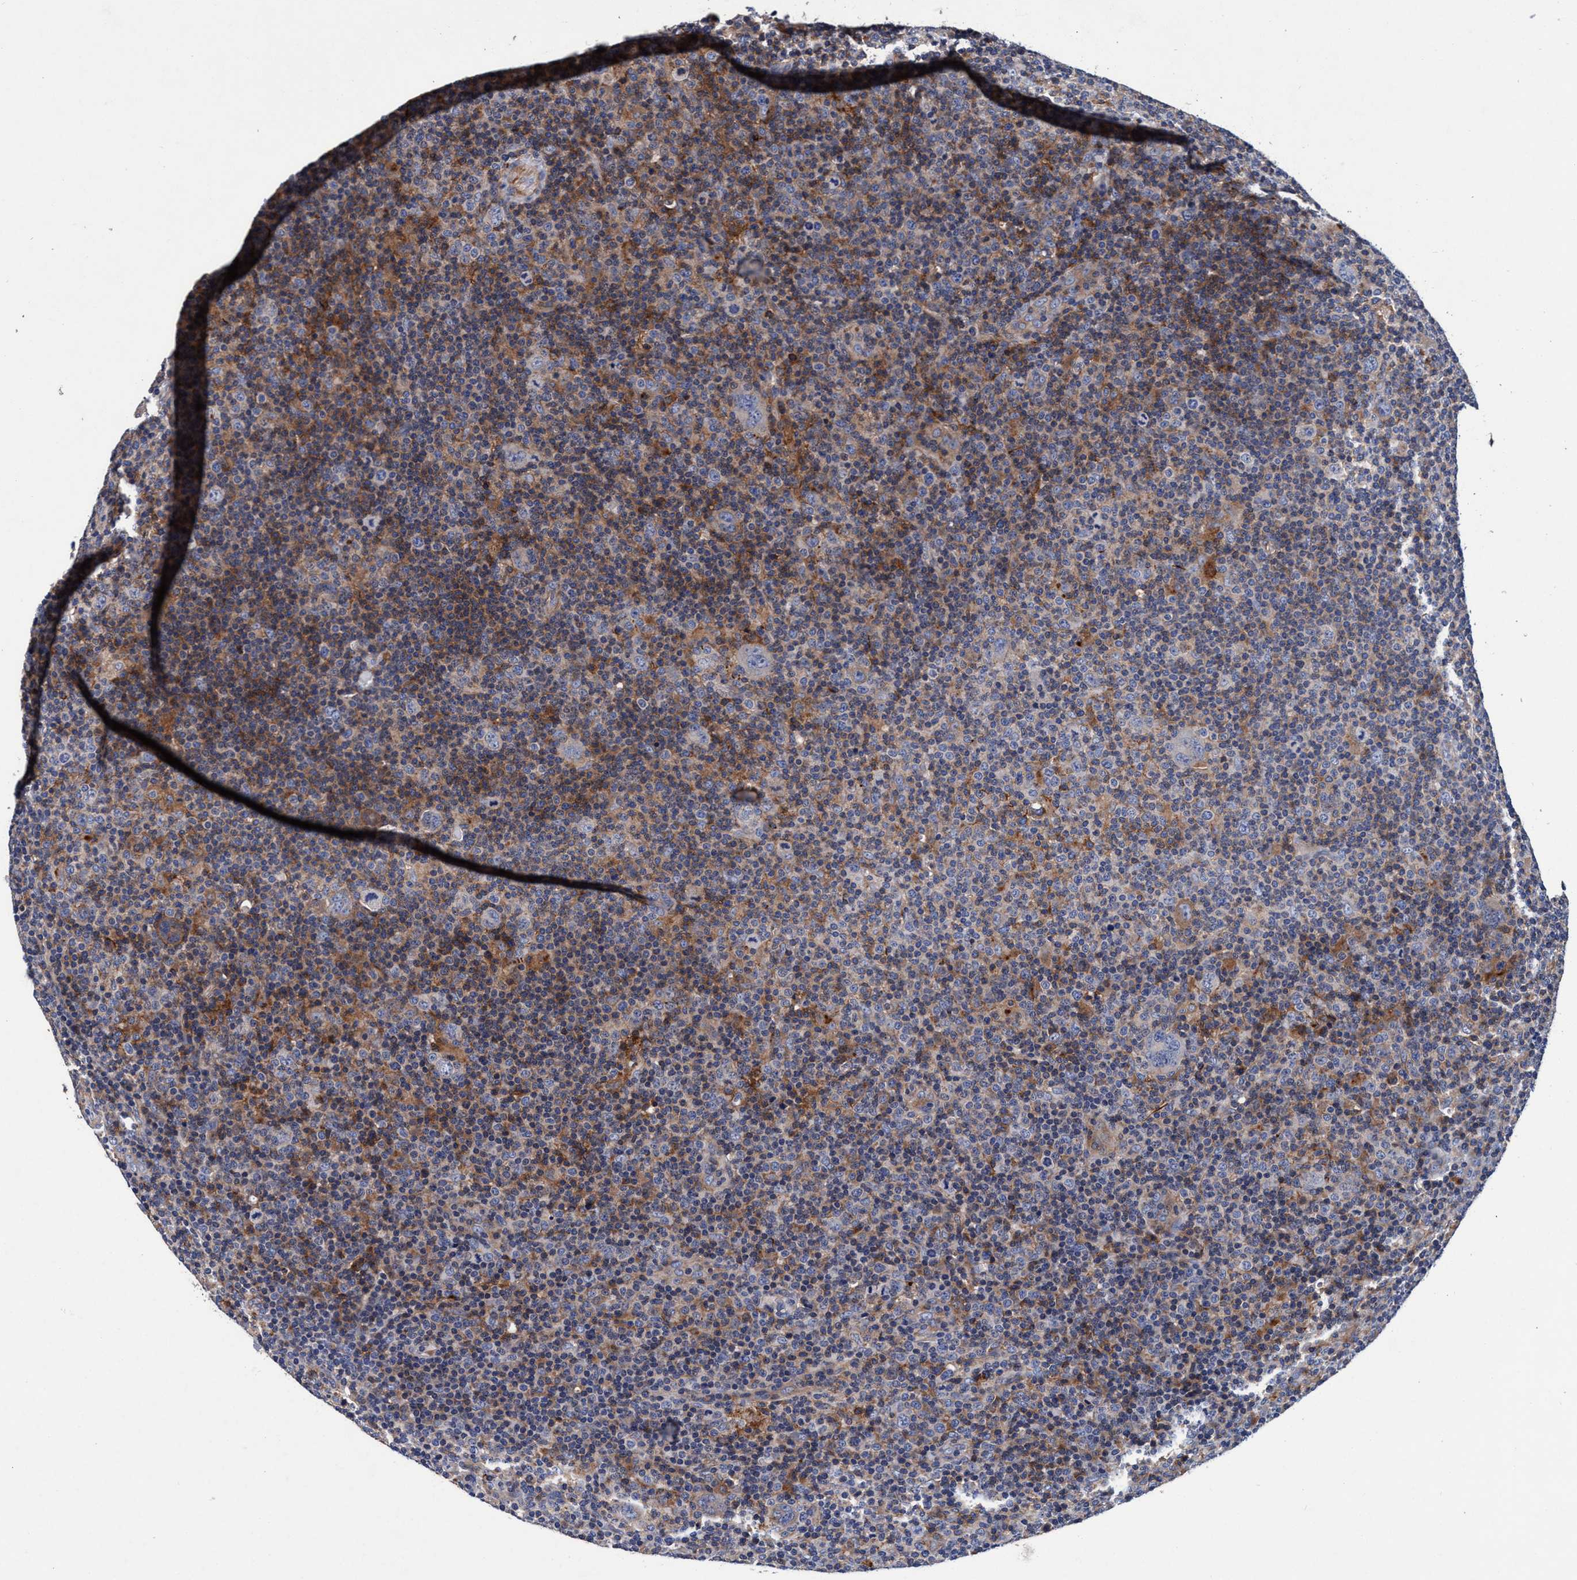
{"staining": {"intensity": "negative", "quantity": "none", "location": "none"}, "tissue": "lymphoma", "cell_type": "Tumor cells", "image_type": "cancer", "snomed": [{"axis": "morphology", "description": "Hodgkin's disease, NOS"}, {"axis": "topography", "description": "Lymph node"}], "caption": "IHC of human lymphoma demonstrates no positivity in tumor cells. (Stains: DAB (3,3'-diaminobenzidine) immunohistochemistry with hematoxylin counter stain, Microscopy: brightfield microscopy at high magnification).", "gene": "RNF208", "patient": {"sex": "female", "age": 57}}